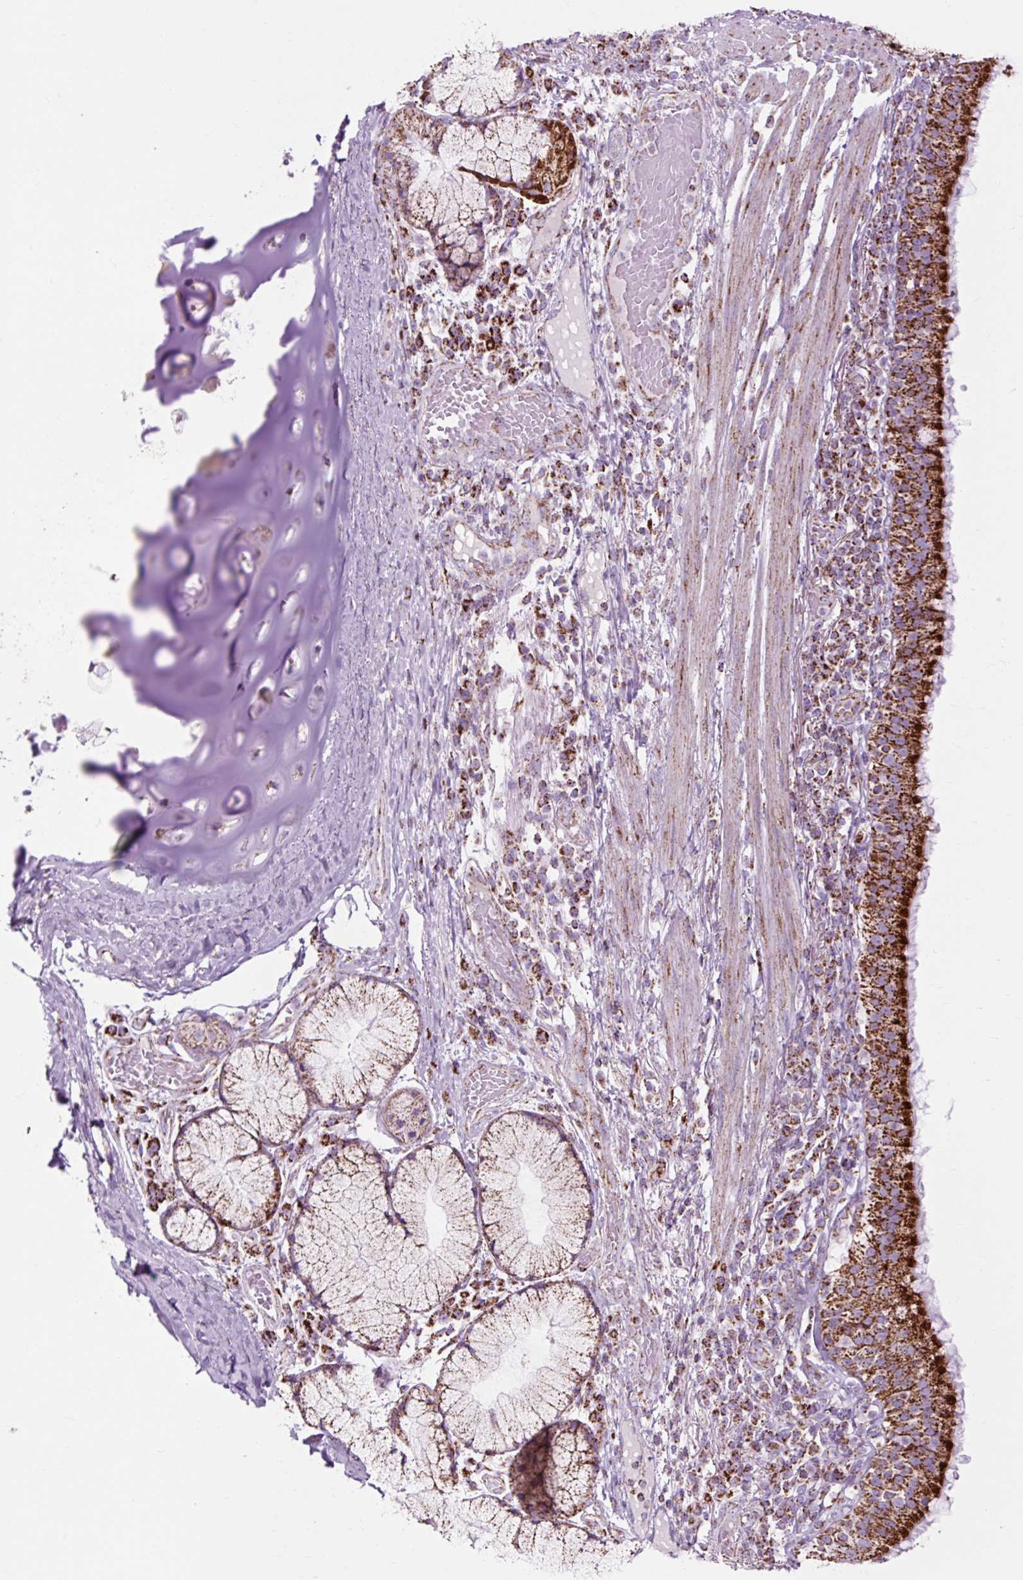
{"staining": {"intensity": "strong", "quantity": ">75%", "location": "cytoplasmic/membranous"}, "tissue": "bronchus", "cell_type": "Respiratory epithelial cells", "image_type": "normal", "snomed": [{"axis": "morphology", "description": "Normal tissue, NOS"}, {"axis": "topography", "description": "Cartilage tissue"}, {"axis": "topography", "description": "Bronchus"}], "caption": "Protein expression analysis of normal bronchus shows strong cytoplasmic/membranous staining in approximately >75% of respiratory epithelial cells. (Brightfield microscopy of DAB IHC at high magnification).", "gene": "DLAT", "patient": {"sex": "male", "age": 56}}